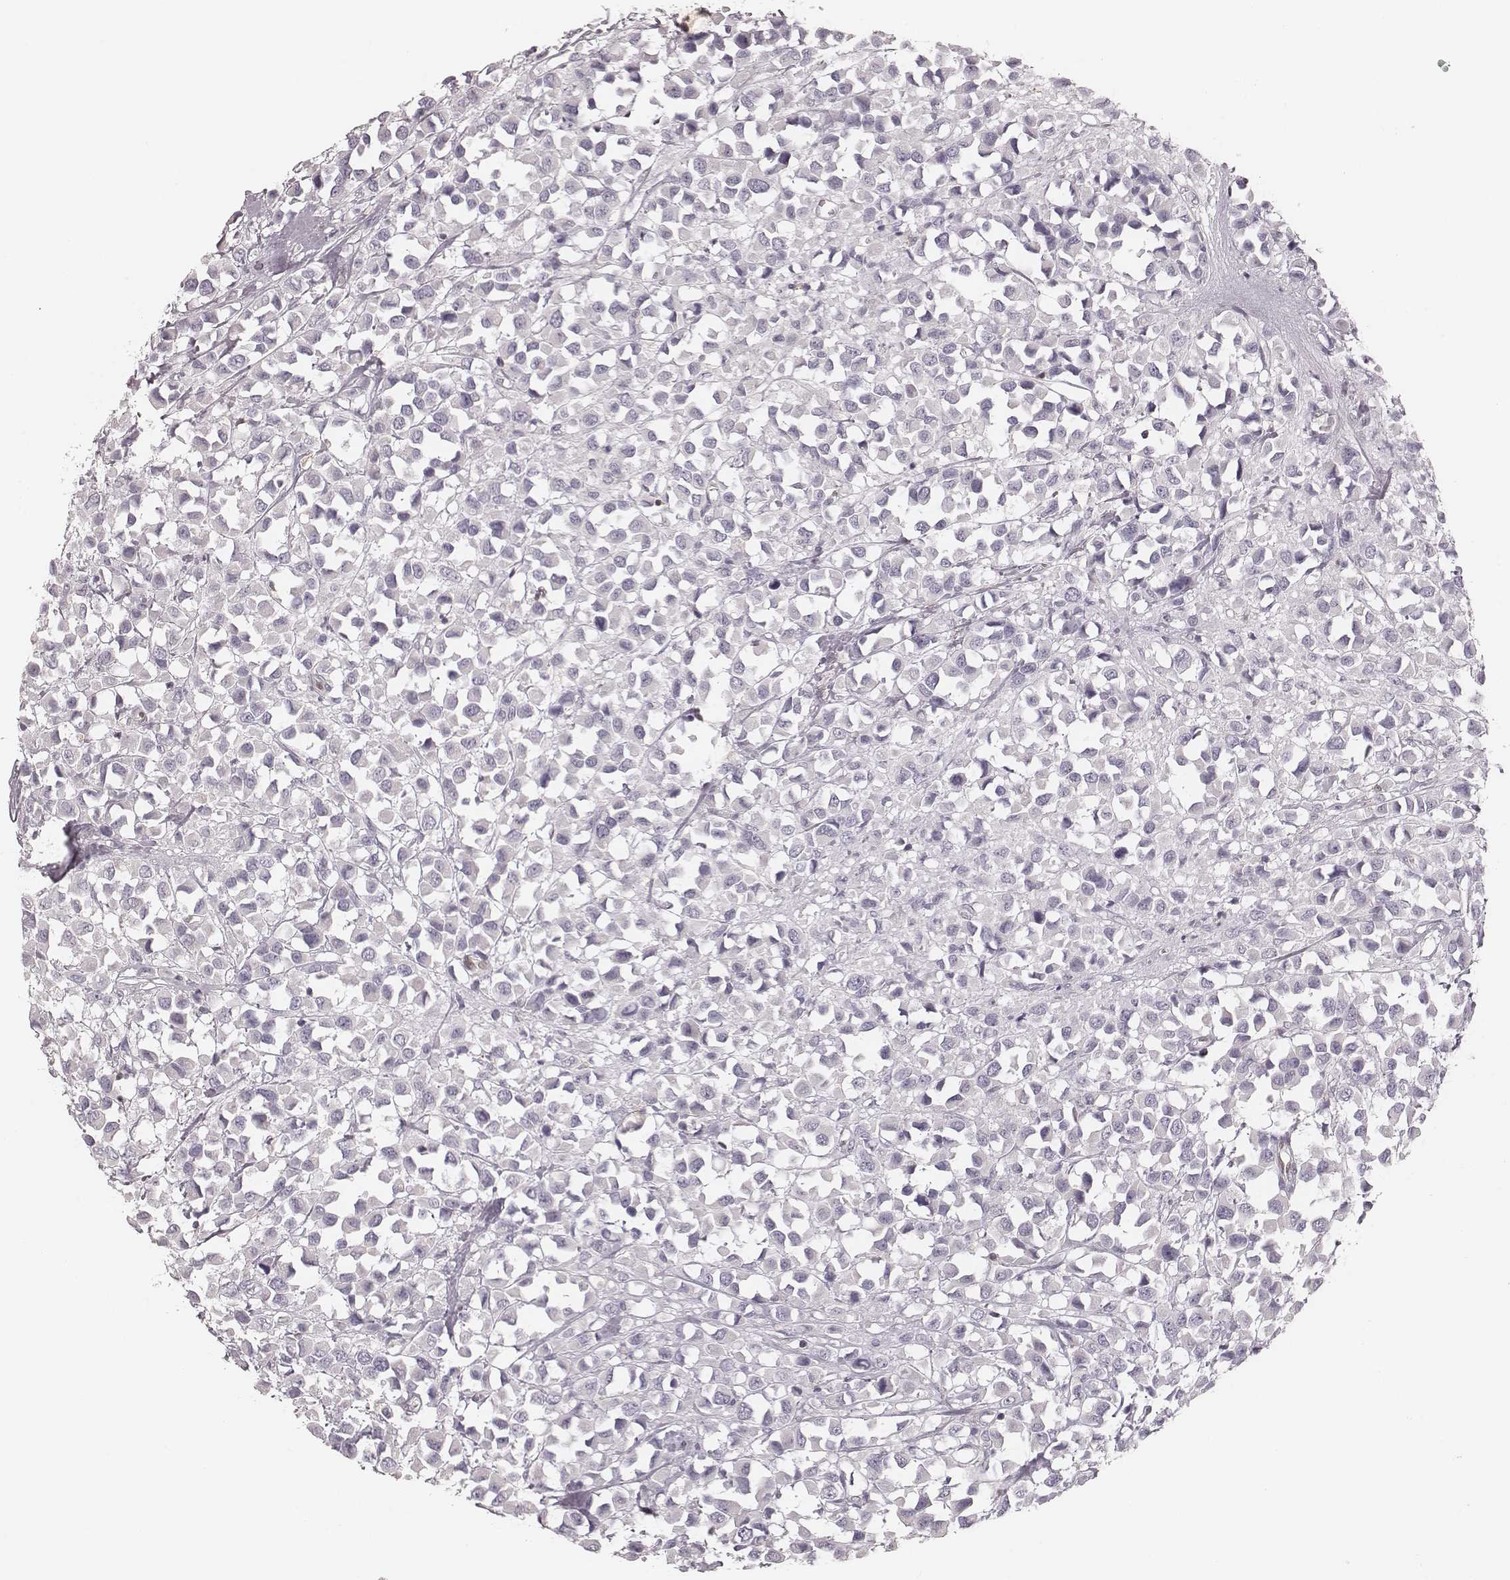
{"staining": {"intensity": "negative", "quantity": "none", "location": "none"}, "tissue": "breast cancer", "cell_type": "Tumor cells", "image_type": "cancer", "snomed": [{"axis": "morphology", "description": "Duct carcinoma"}, {"axis": "topography", "description": "Breast"}], "caption": "High power microscopy histopathology image of an IHC photomicrograph of intraductal carcinoma (breast), revealing no significant staining in tumor cells.", "gene": "MSX1", "patient": {"sex": "female", "age": 61}}